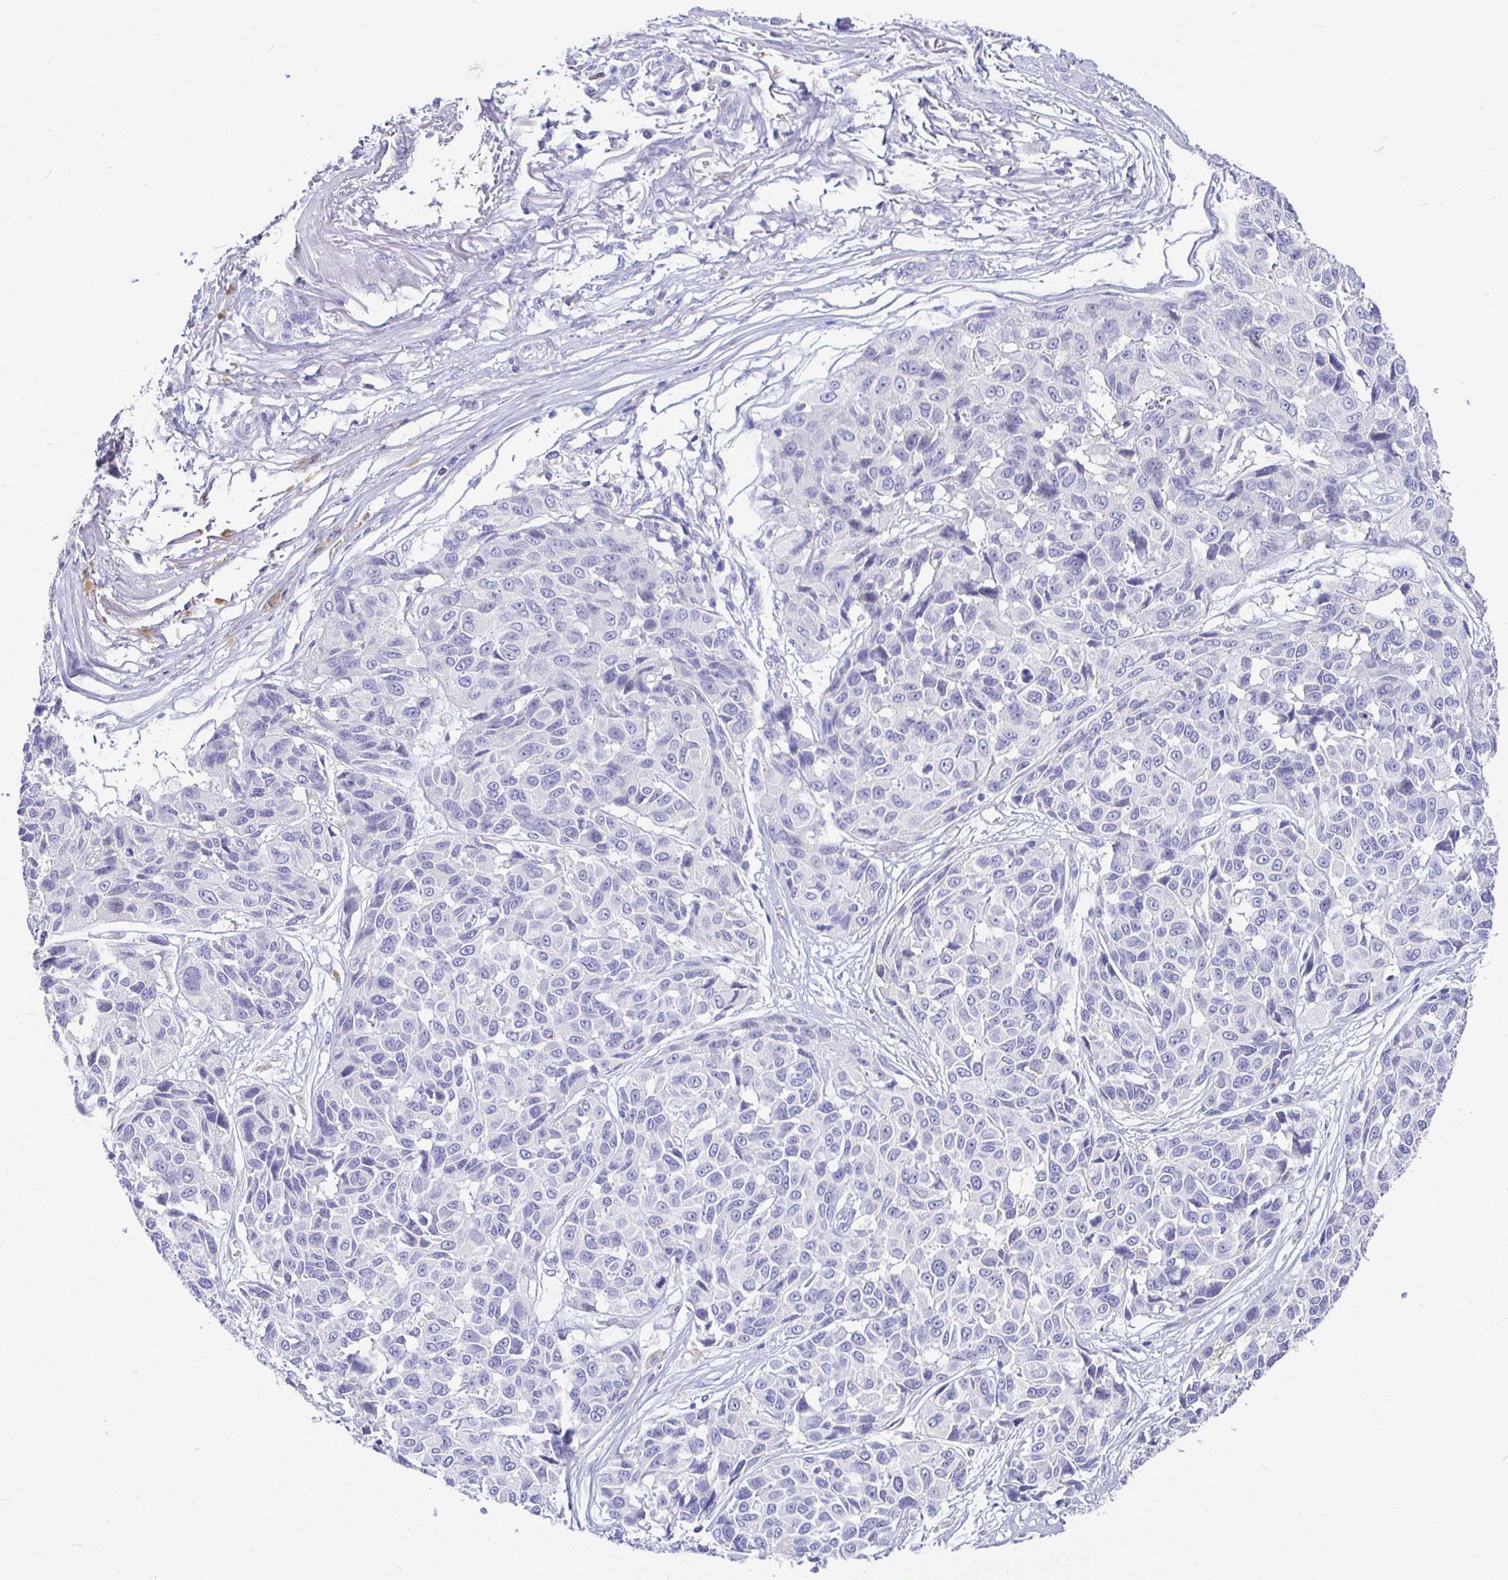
{"staining": {"intensity": "negative", "quantity": "none", "location": "none"}, "tissue": "melanoma", "cell_type": "Tumor cells", "image_type": "cancer", "snomed": [{"axis": "morphology", "description": "Malignant melanoma, NOS"}, {"axis": "topography", "description": "Skin"}], "caption": "Malignant melanoma was stained to show a protein in brown. There is no significant positivity in tumor cells. (Immunohistochemistry, brightfield microscopy, high magnification).", "gene": "TPTE", "patient": {"sex": "female", "age": 66}}